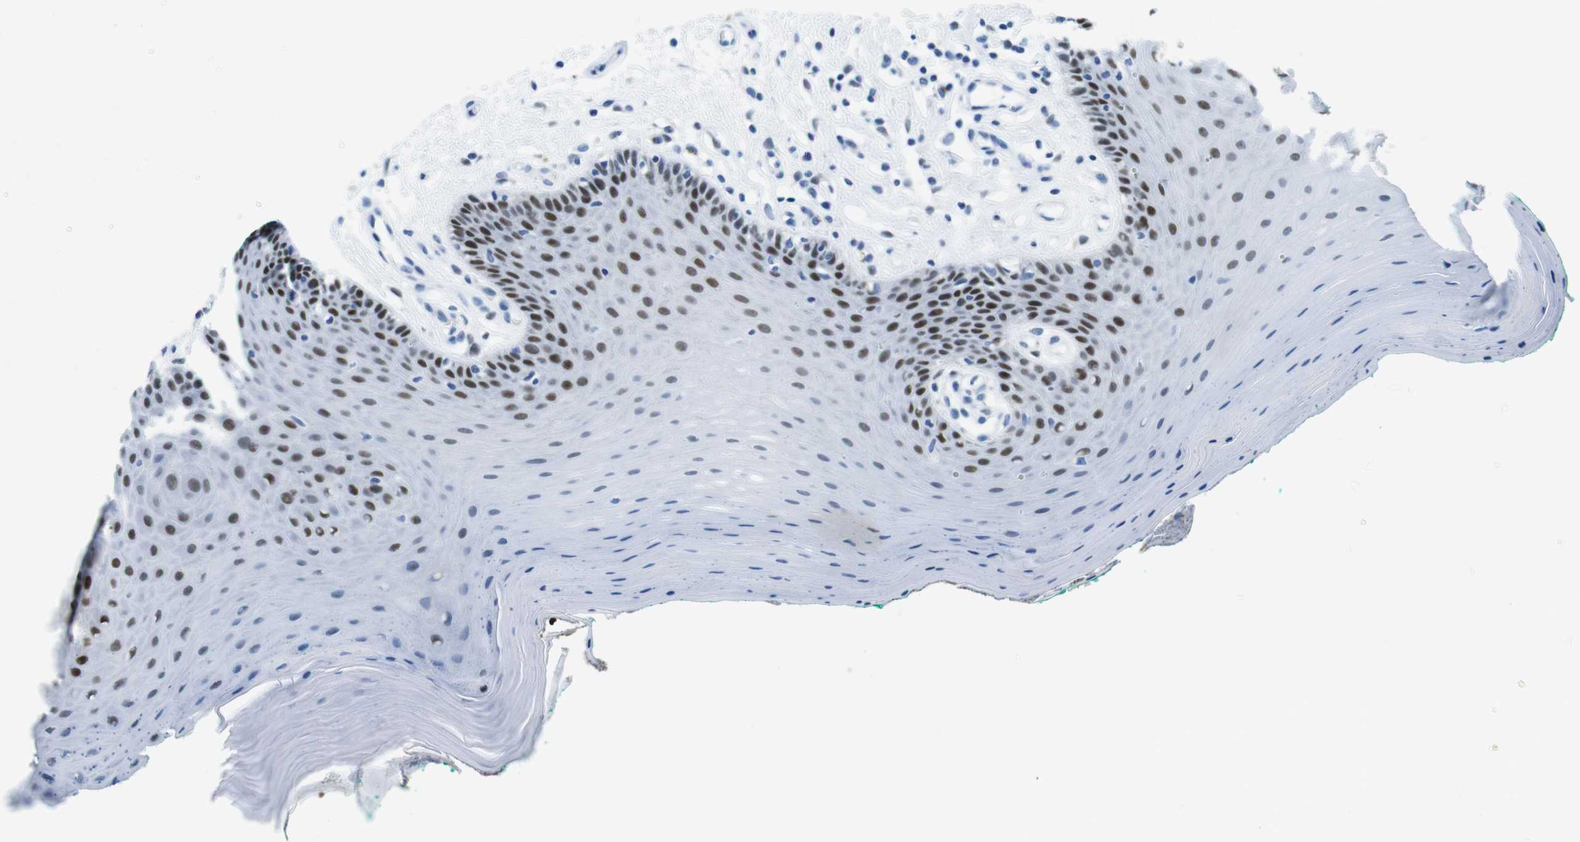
{"staining": {"intensity": "moderate", "quantity": "<25%", "location": "nuclear"}, "tissue": "oral mucosa", "cell_type": "Squamous epithelial cells", "image_type": "normal", "snomed": [{"axis": "morphology", "description": "Normal tissue, NOS"}, {"axis": "topography", "description": "Skeletal muscle"}, {"axis": "topography", "description": "Oral tissue"}], "caption": "Protein positivity by IHC exhibits moderate nuclear positivity in approximately <25% of squamous epithelial cells in normal oral mucosa.", "gene": "TFAP2C", "patient": {"sex": "male", "age": 58}}